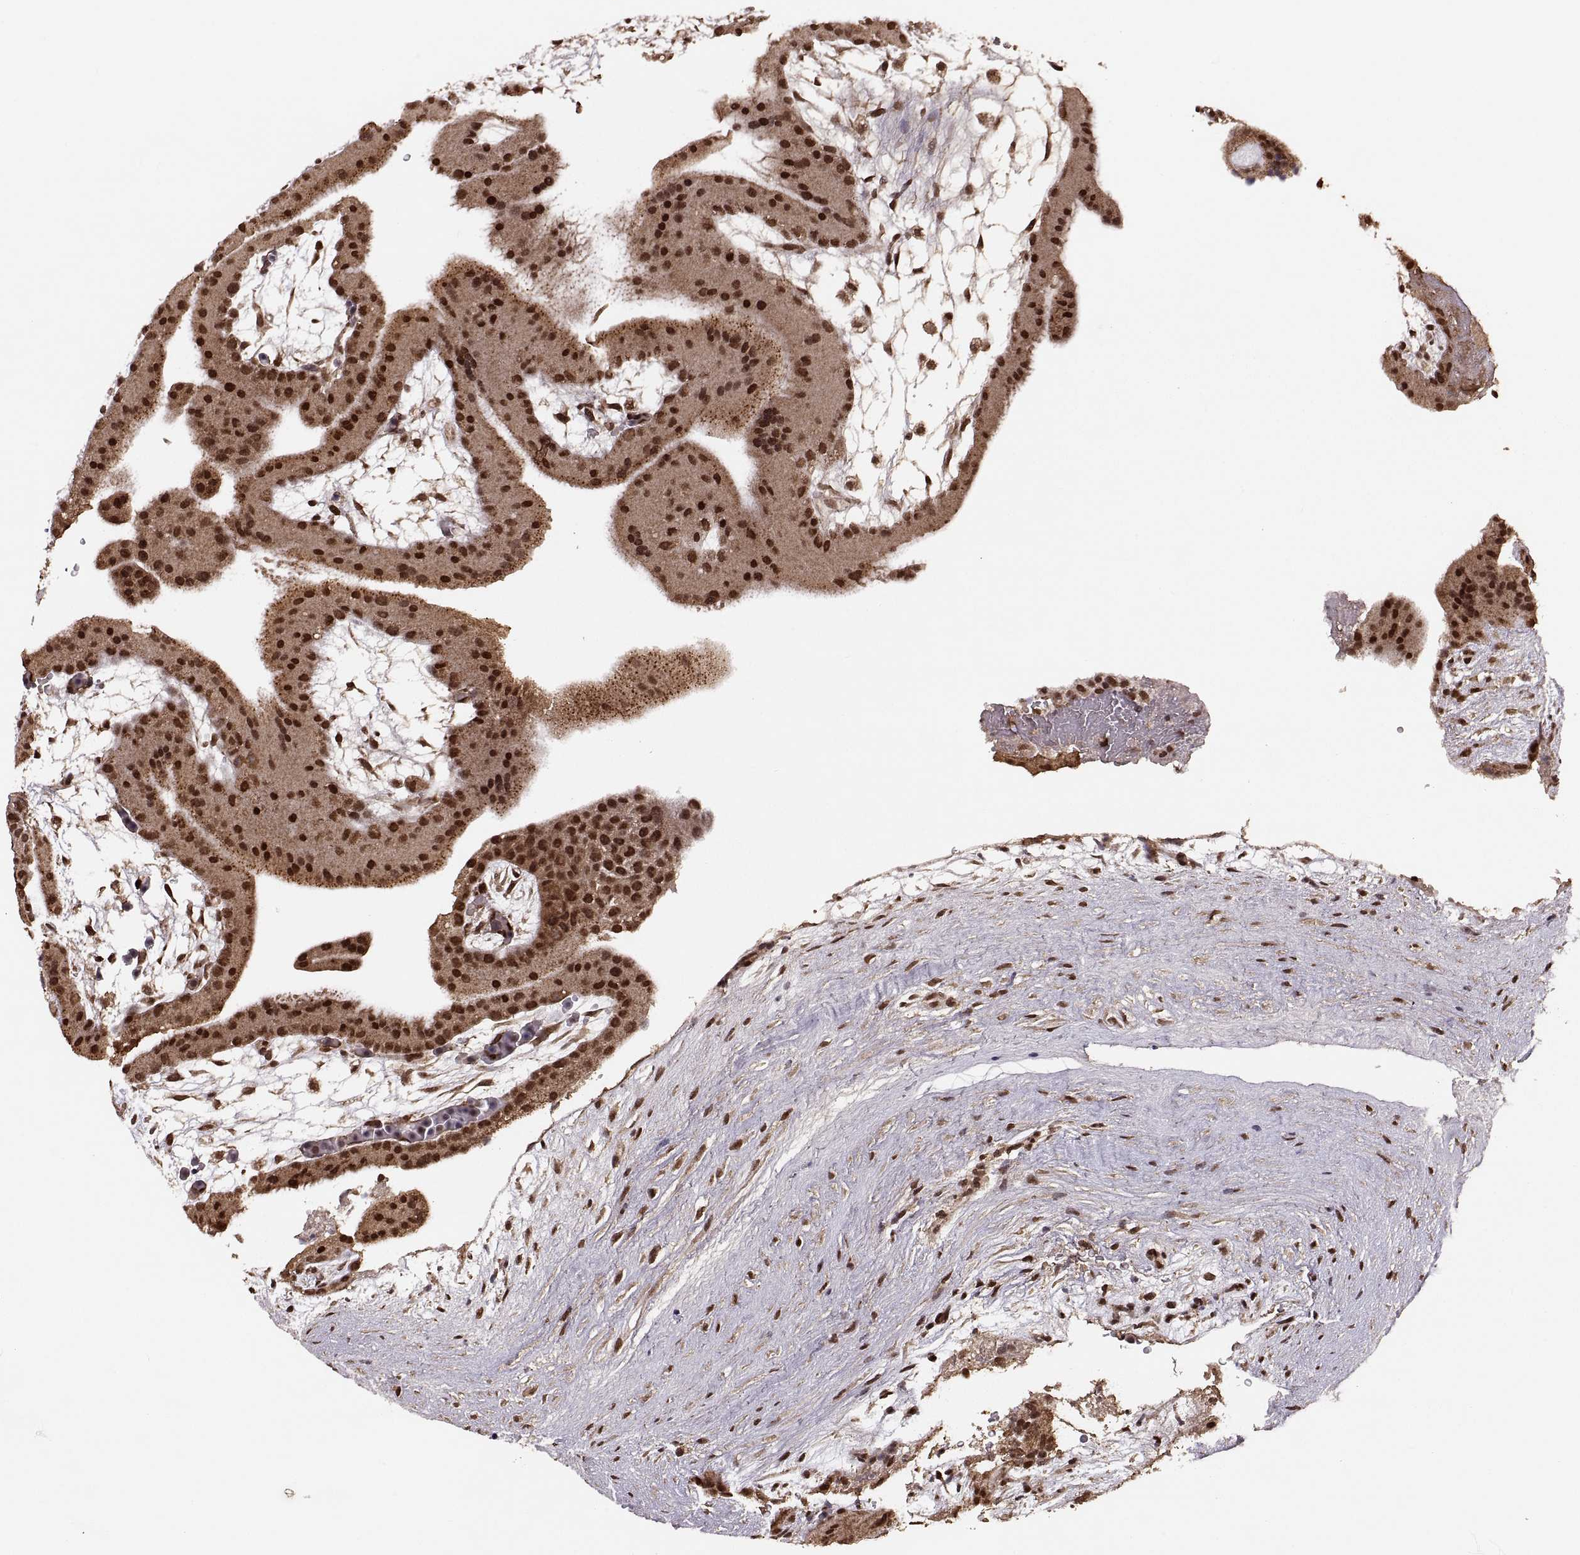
{"staining": {"intensity": "strong", "quantity": "25%-75%", "location": "nuclear"}, "tissue": "placenta", "cell_type": "Decidual cells", "image_type": "normal", "snomed": [{"axis": "morphology", "description": "Normal tissue, NOS"}, {"axis": "topography", "description": "Placenta"}], "caption": "Immunohistochemistry image of benign placenta: placenta stained using immunohistochemistry exhibits high levels of strong protein expression localized specifically in the nuclear of decidual cells, appearing as a nuclear brown color.", "gene": "RFT1", "patient": {"sex": "female", "age": 19}}